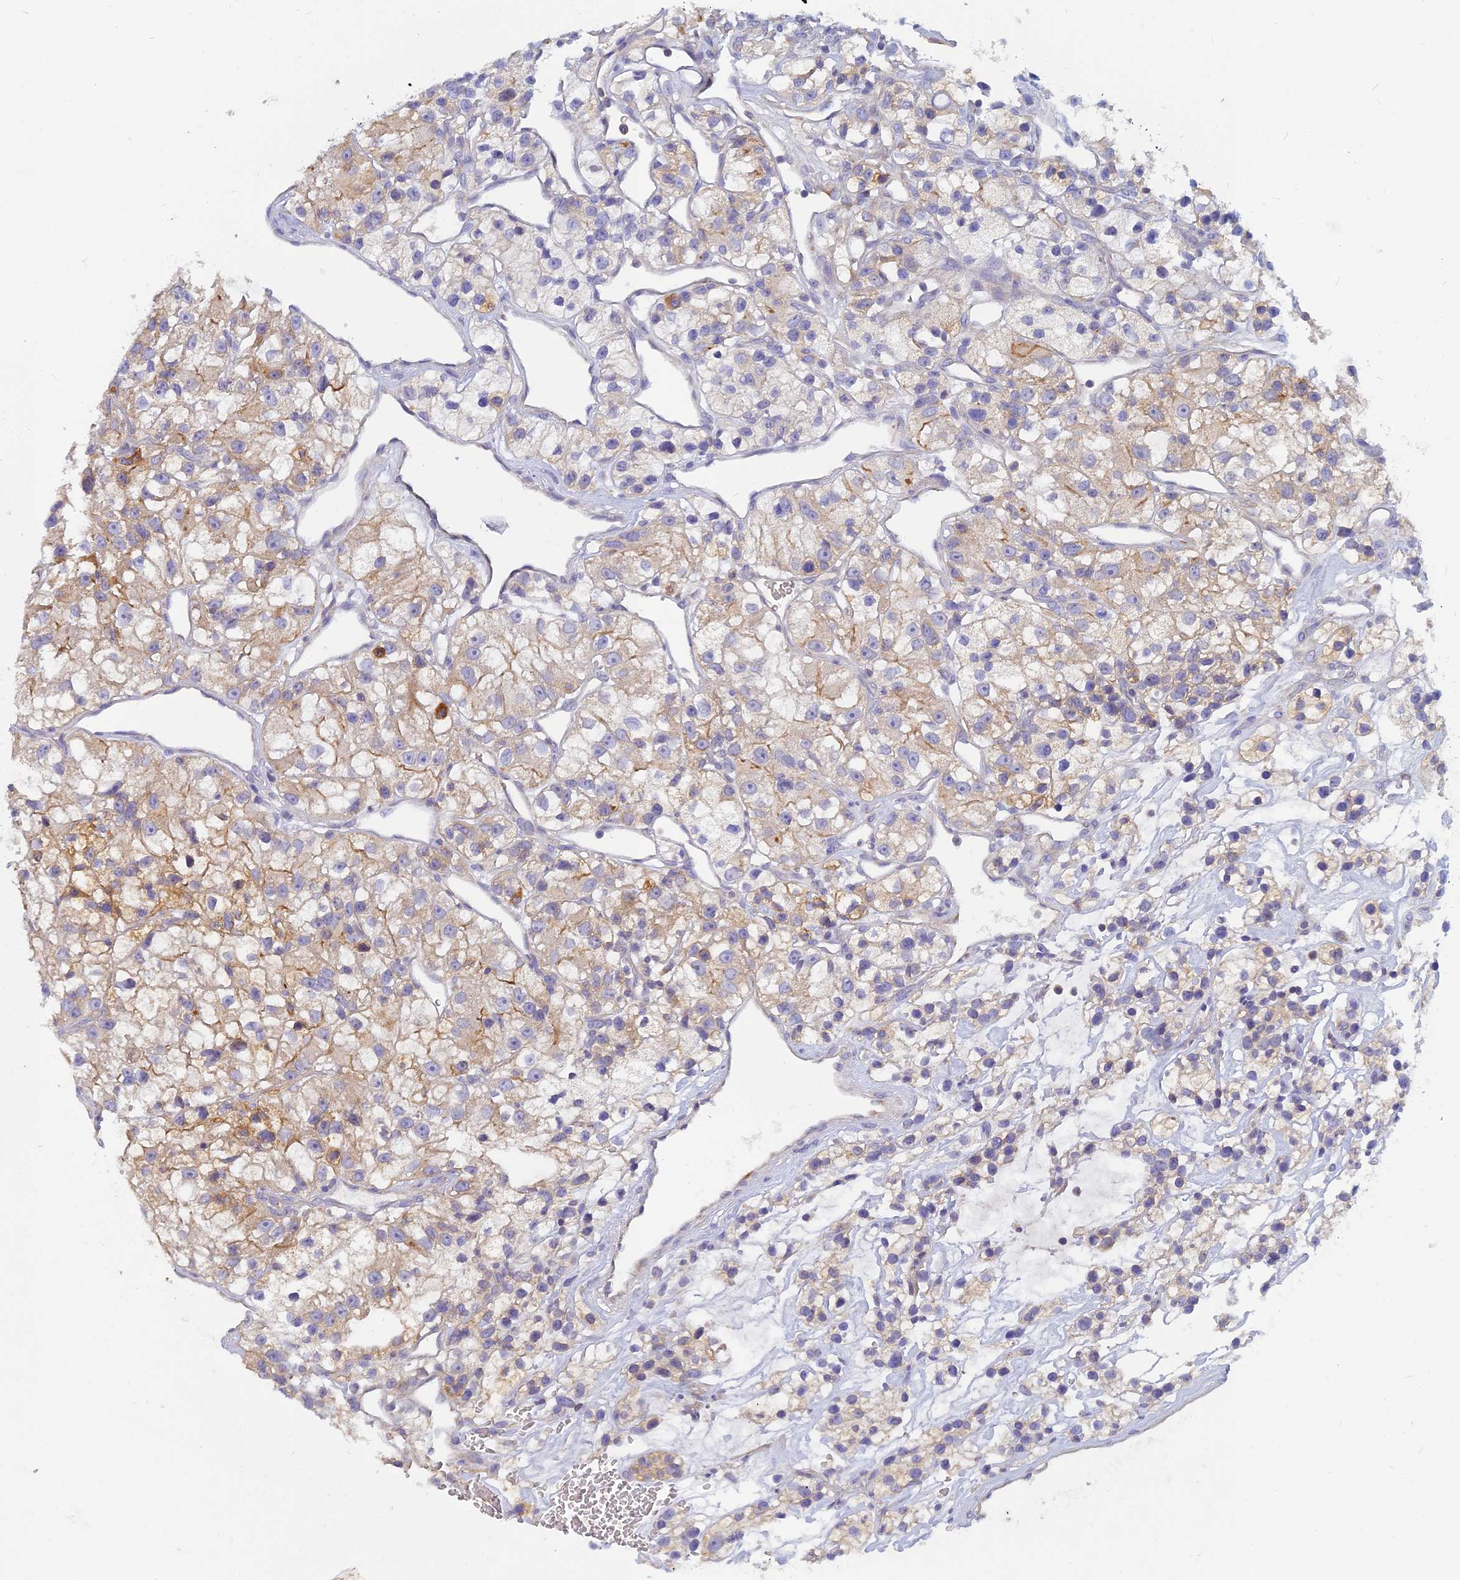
{"staining": {"intensity": "weak", "quantity": ">75%", "location": "cytoplasmic/membranous"}, "tissue": "renal cancer", "cell_type": "Tumor cells", "image_type": "cancer", "snomed": [{"axis": "morphology", "description": "Adenocarcinoma, NOS"}, {"axis": "topography", "description": "Kidney"}], "caption": "DAB immunohistochemical staining of human renal cancer exhibits weak cytoplasmic/membranous protein expression in approximately >75% of tumor cells.", "gene": "CACNA1B", "patient": {"sex": "female", "age": 57}}